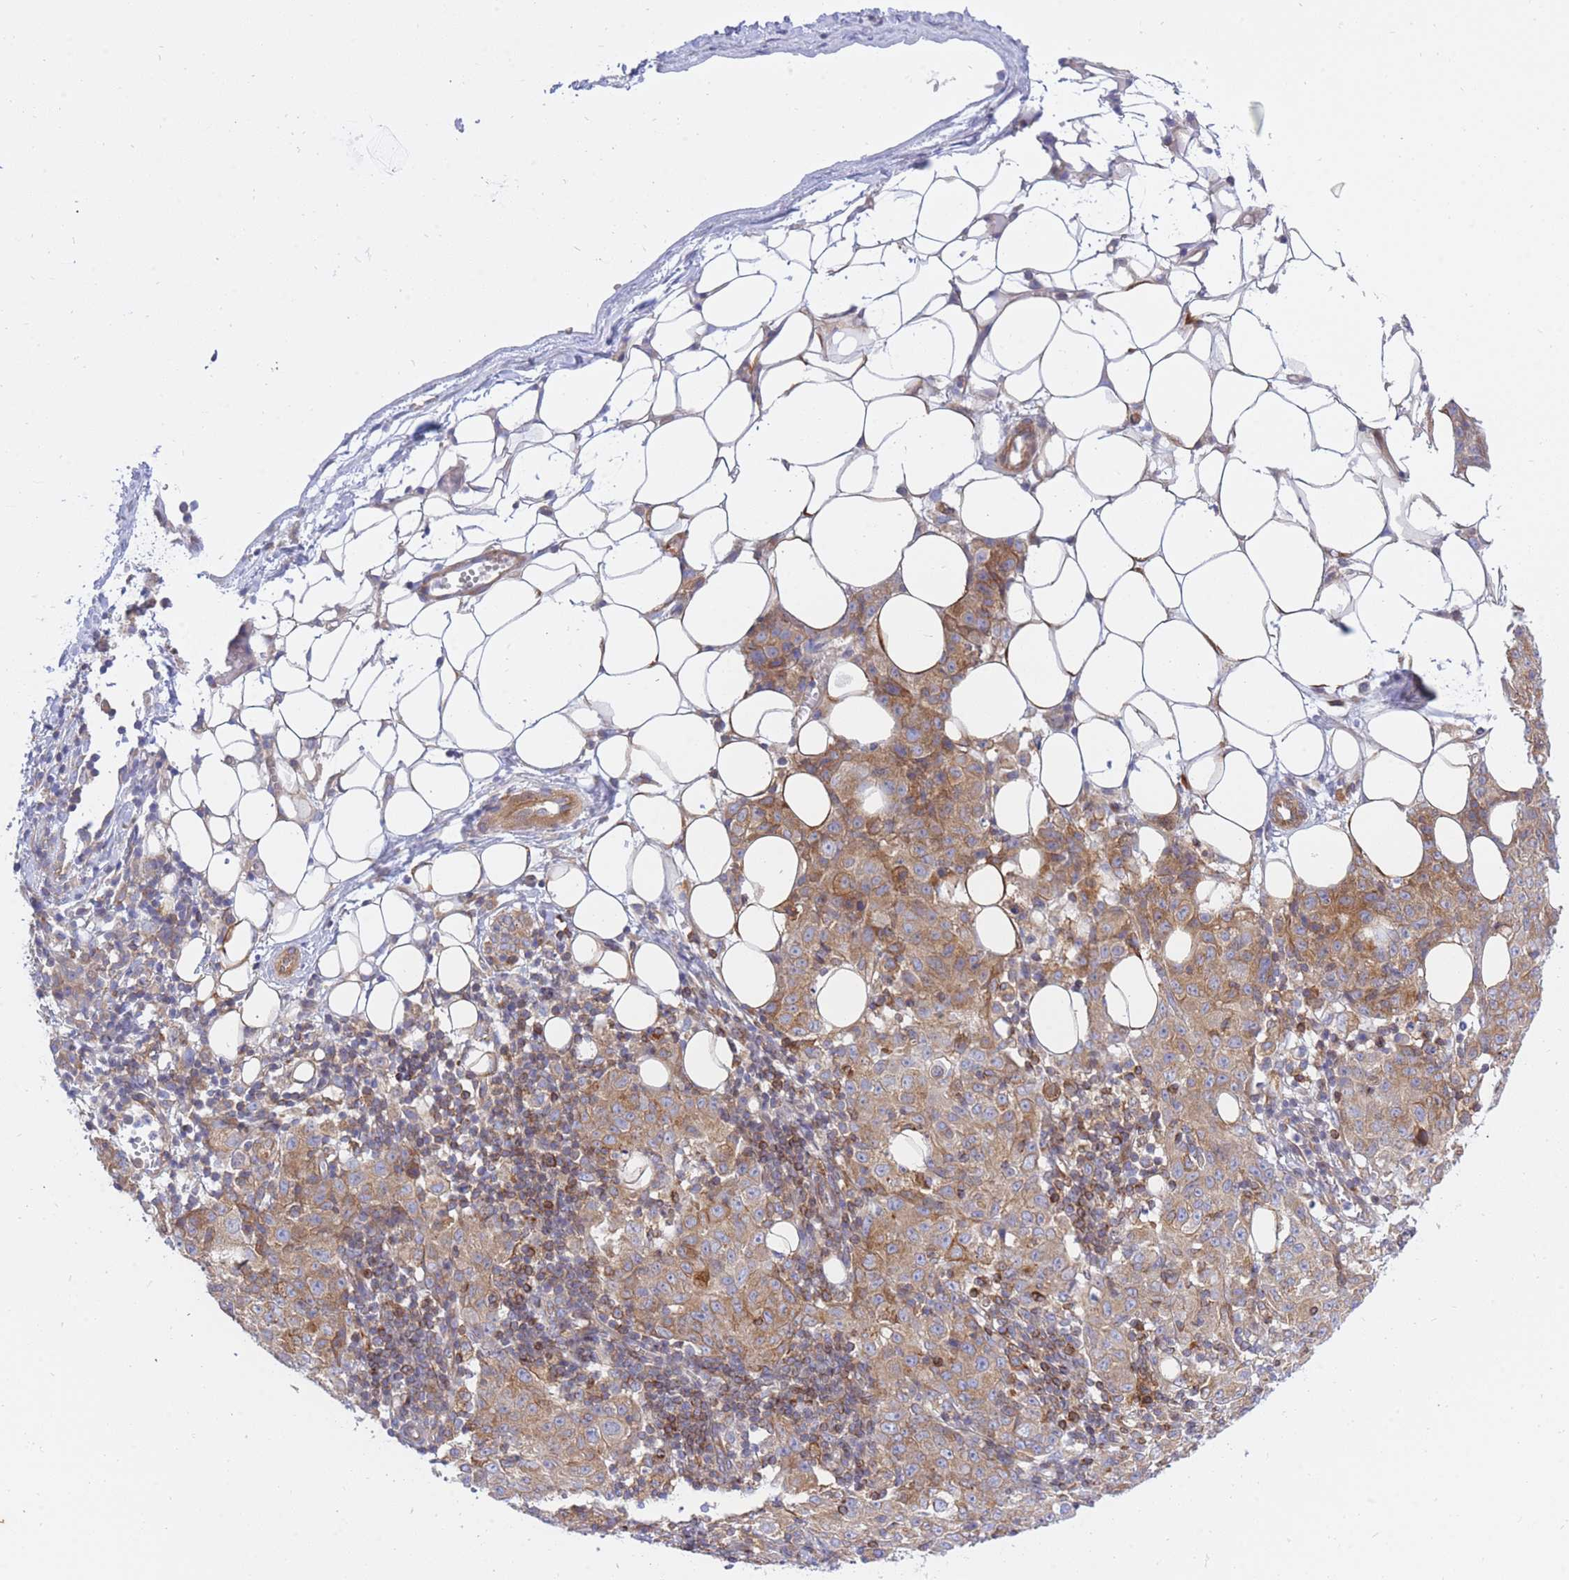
{"staining": {"intensity": "moderate", "quantity": ">75%", "location": "cytoplasmic/membranous"}, "tissue": "ovarian cancer", "cell_type": "Tumor cells", "image_type": "cancer", "snomed": [{"axis": "morphology", "description": "Carcinoma, endometroid"}, {"axis": "topography", "description": "Ovary"}], "caption": "There is medium levels of moderate cytoplasmic/membranous positivity in tumor cells of ovarian endometroid carcinoma, as demonstrated by immunohistochemical staining (brown color).", "gene": "REM1", "patient": {"sex": "female", "age": 42}}